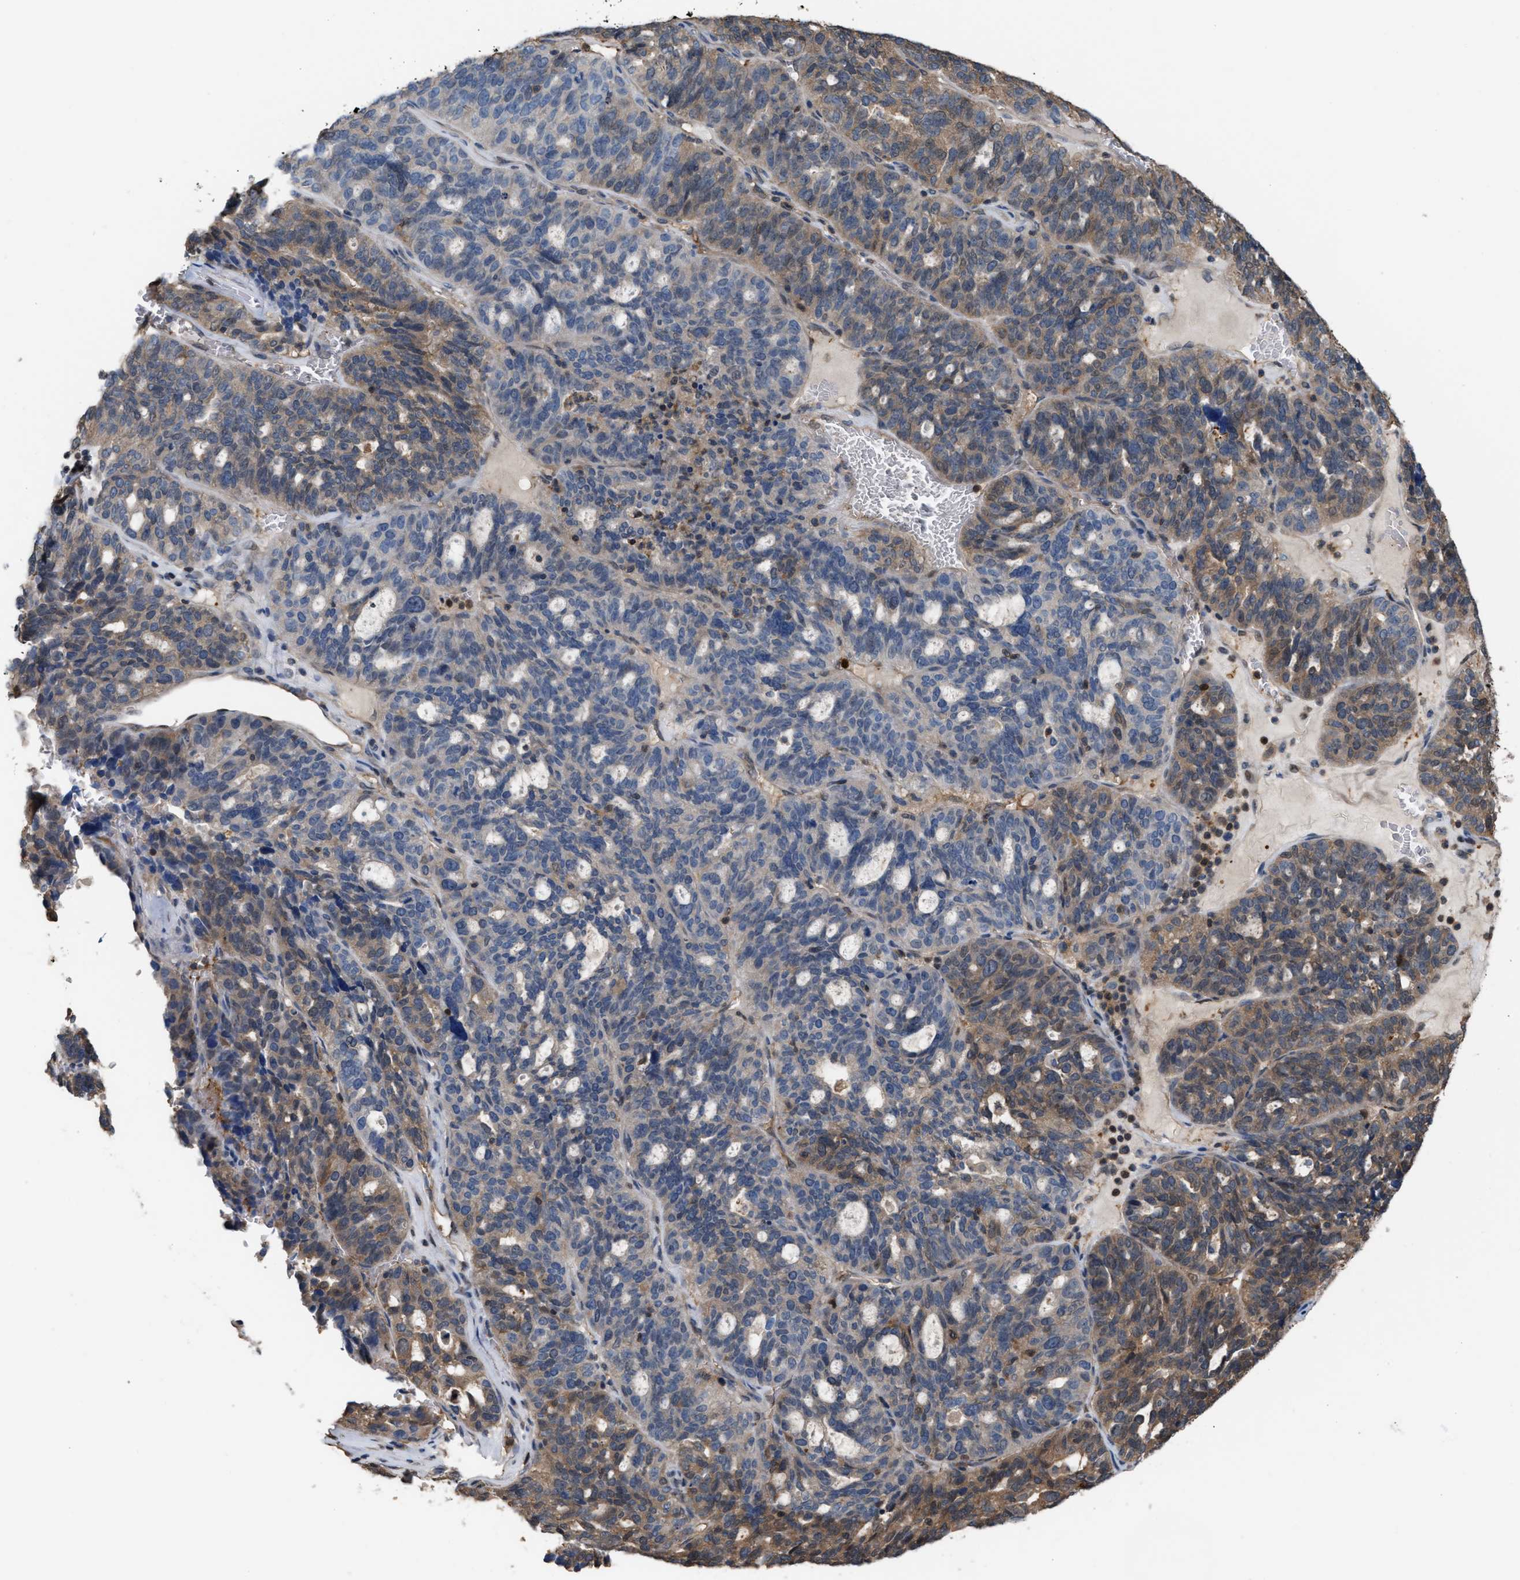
{"staining": {"intensity": "moderate", "quantity": "25%-75%", "location": "cytoplasmic/membranous"}, "tissue": "ovarian cancer", "cell_type": "Tumor cells", "image_type": "cancer", "snomed": [{"axis": "morphology", "description": "Cystadenocarcinoma, serous, NOS"}, {"axis": "topography", "description": "Ovary"}], "caption": "Protein staining shows moderate cytoplasmic/membranous staining in about 25%-75% of tumor cells in ovarian serous cystadenocarcinoma. (DAB (3,3'-diaminobenzidine) IHC, brown staining for protein, blue staining for nuclei).", "gene": "MTPN", "patient": {"sex": "female", "age": 59}}